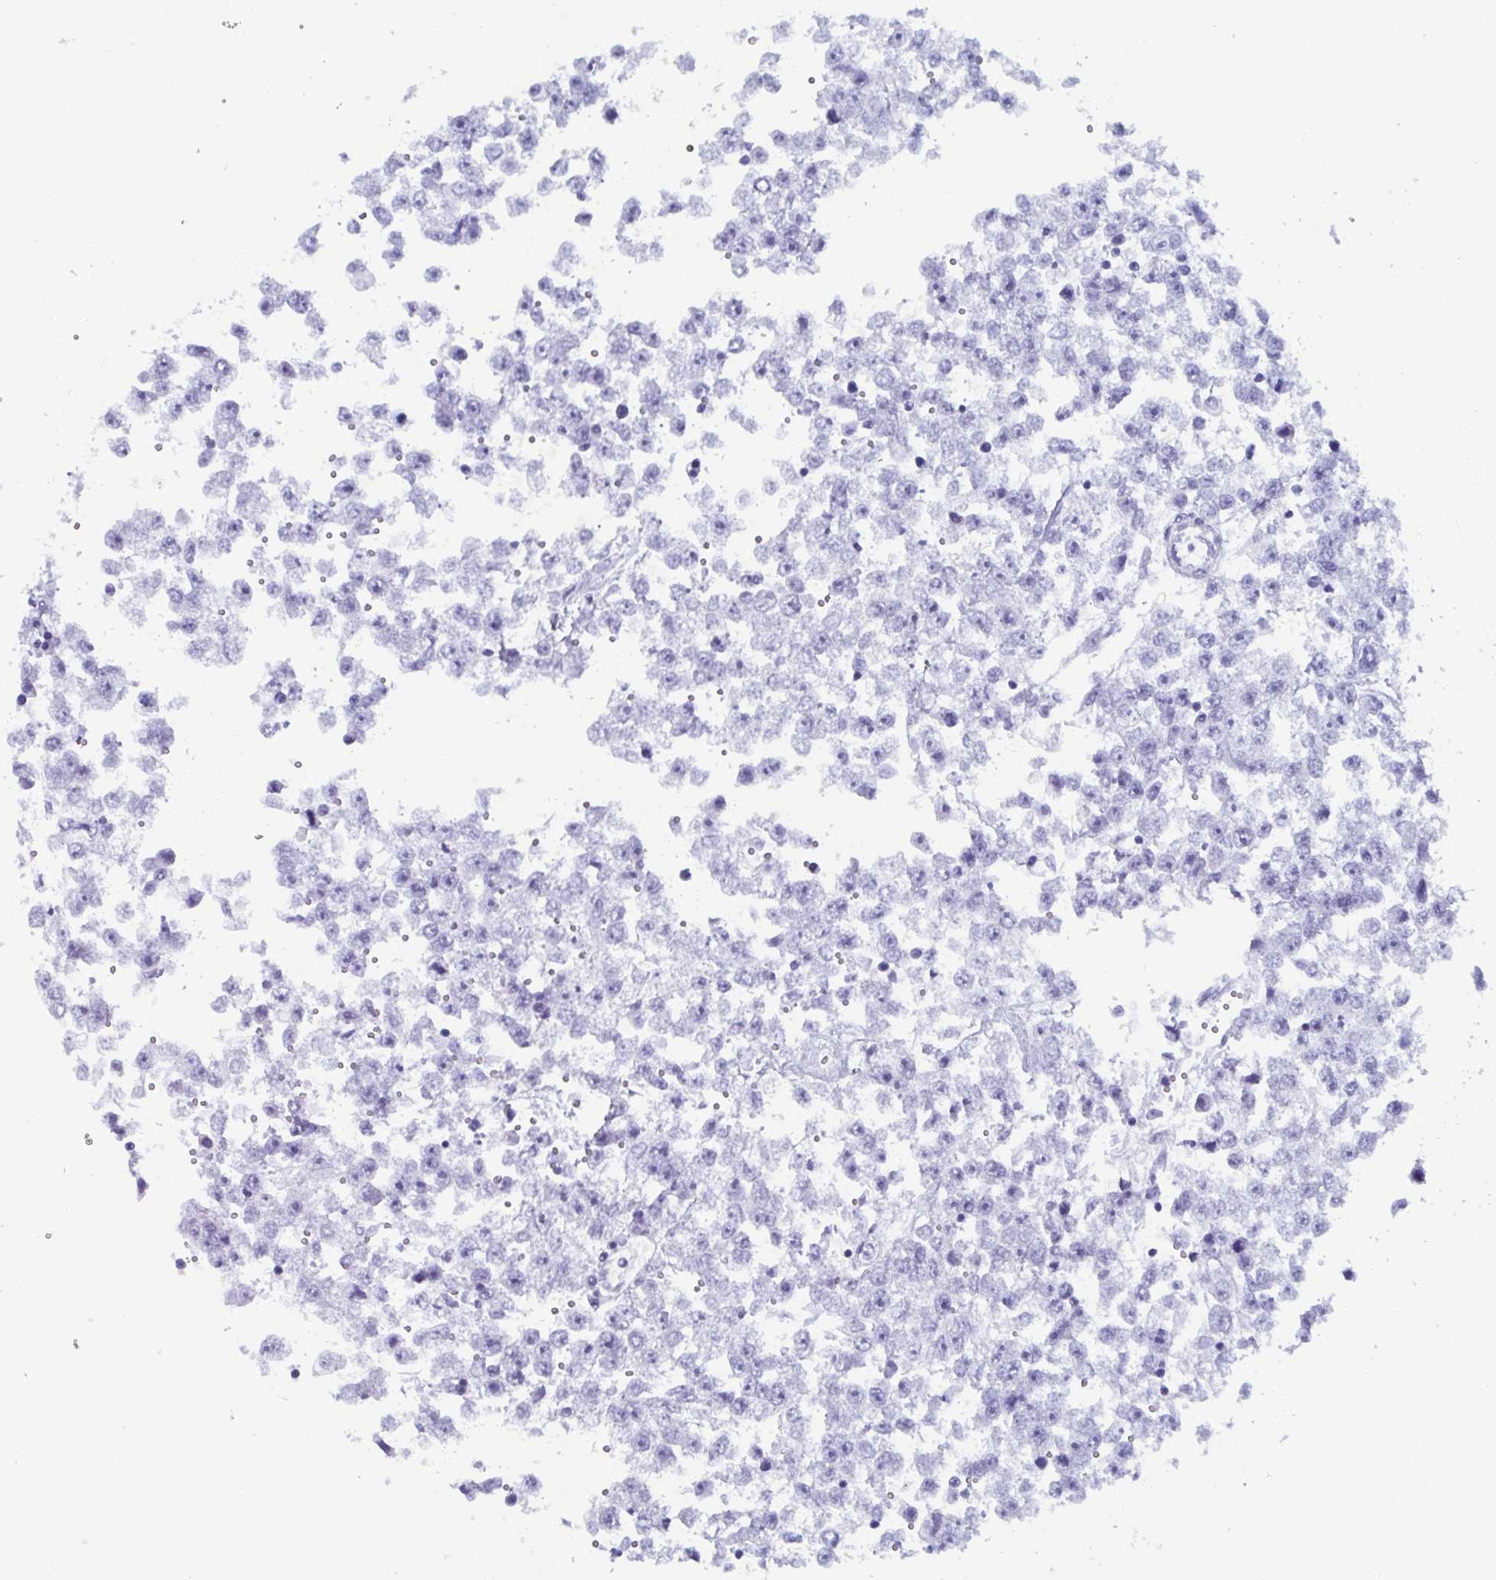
{"staining": {"intensity": "negative", "quantity": "none", "location": "none"}, "tissue": "testis cancer", "cell_type": "Tumor cells", "image_type": "cancer", "snomed": [{"axis": "morphology", "description": "Seminoma, NOS"}, {"axis": "topography", "description": "Testis"}], "caption": "Tumor cells show no significant protein staining in seminoma (testis). (Immunohistochemistry (ihc), brightfield microscopy, high magnification).", "gene": "BPI", "patient": {"sex": "male", "age": 34}}